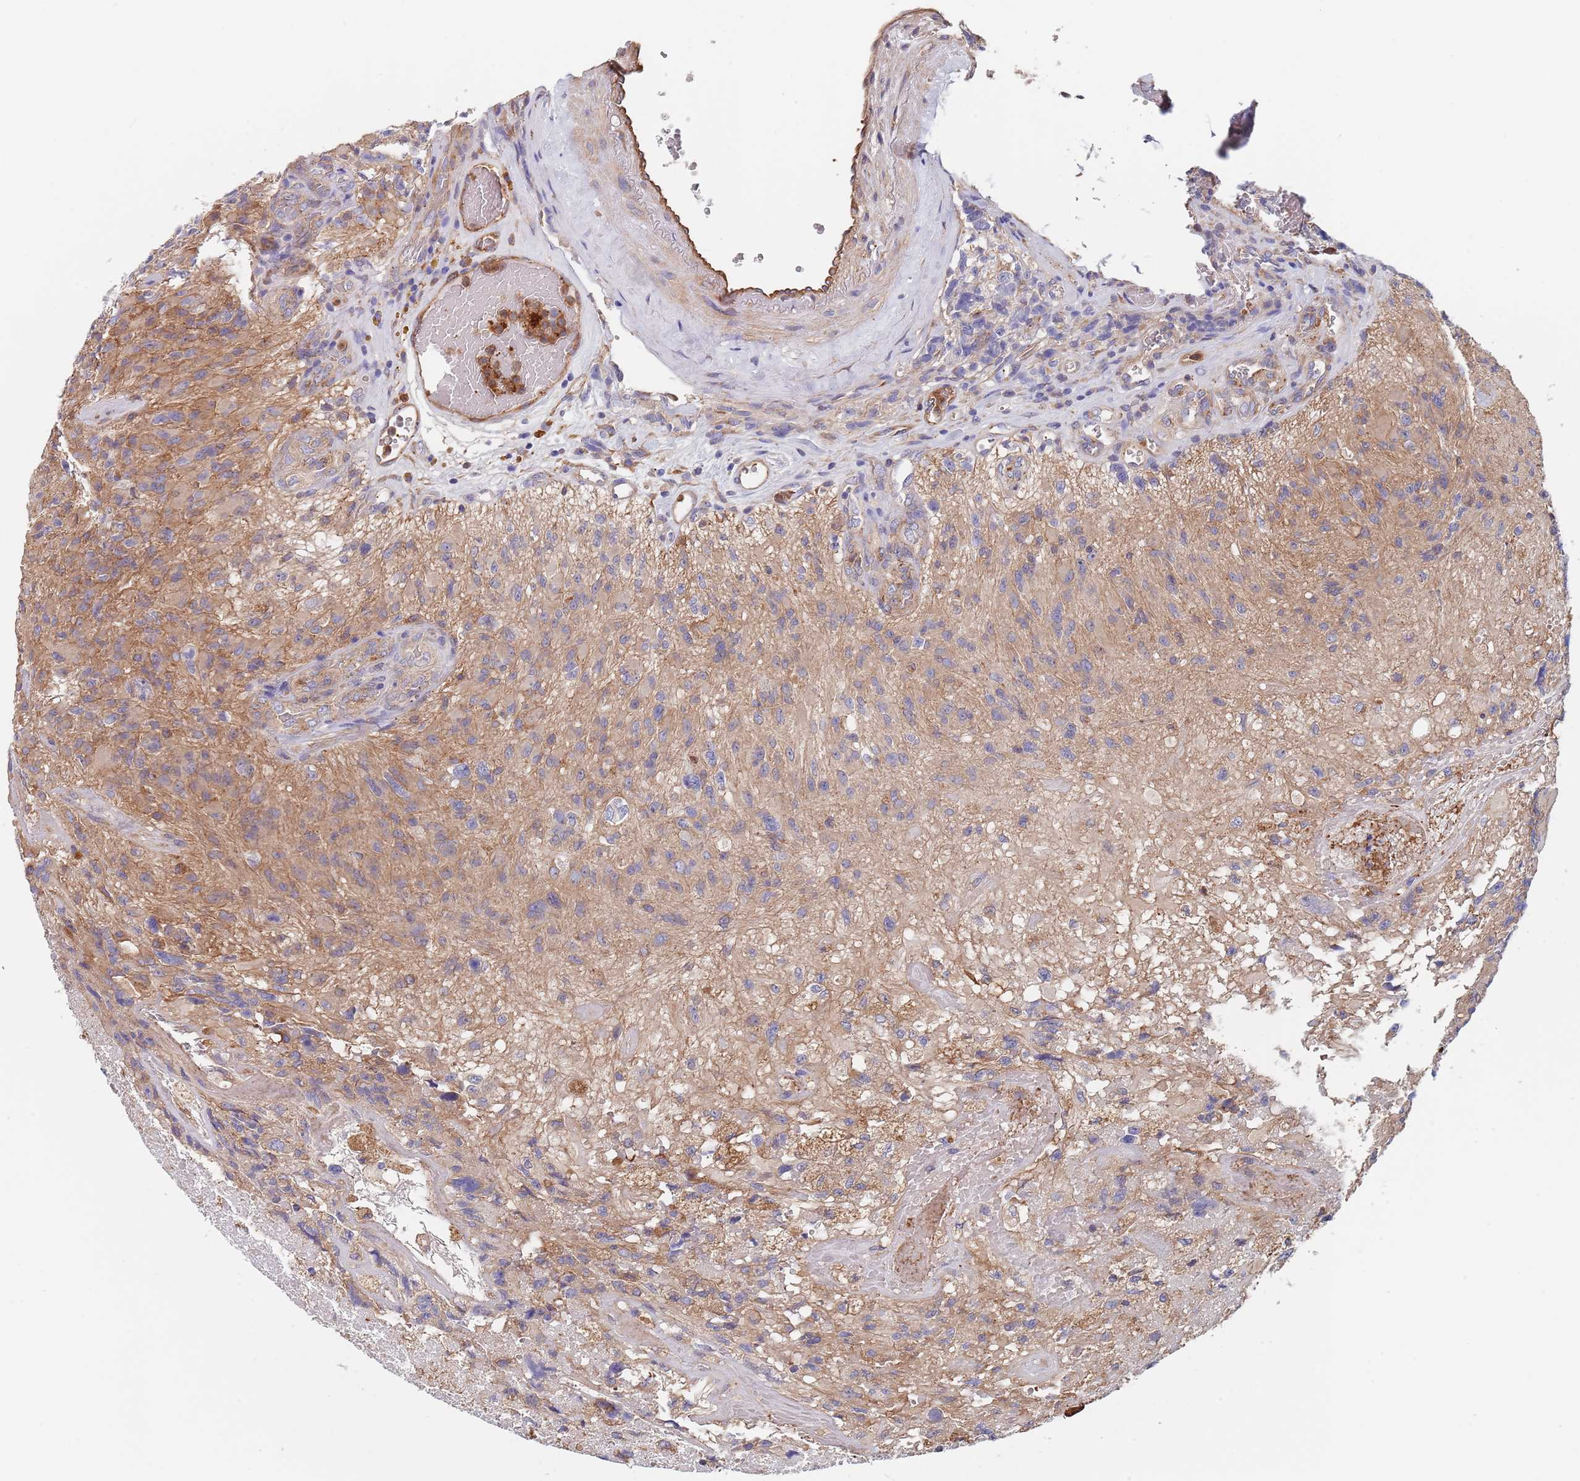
{"staining": {"intensity": "weak", "quantity": "<25%", "location": "cytoplasmic/membranous"}, "tissue": "glioma", "cell_type": "Tumor cells", "image_type": "cancer", "snomed": [{"axis": "morphology", "description": "Glioma, malignant, High grade"}, {"axis": "topography", "description": "Brain"}], "caption": "Human glioma stained for a protein using immunohistochemistry (IHC) exhibits no expression in tumor cells.", "gene": "DCUN1D3", "patient": {"sex": "male", "age": 76}}